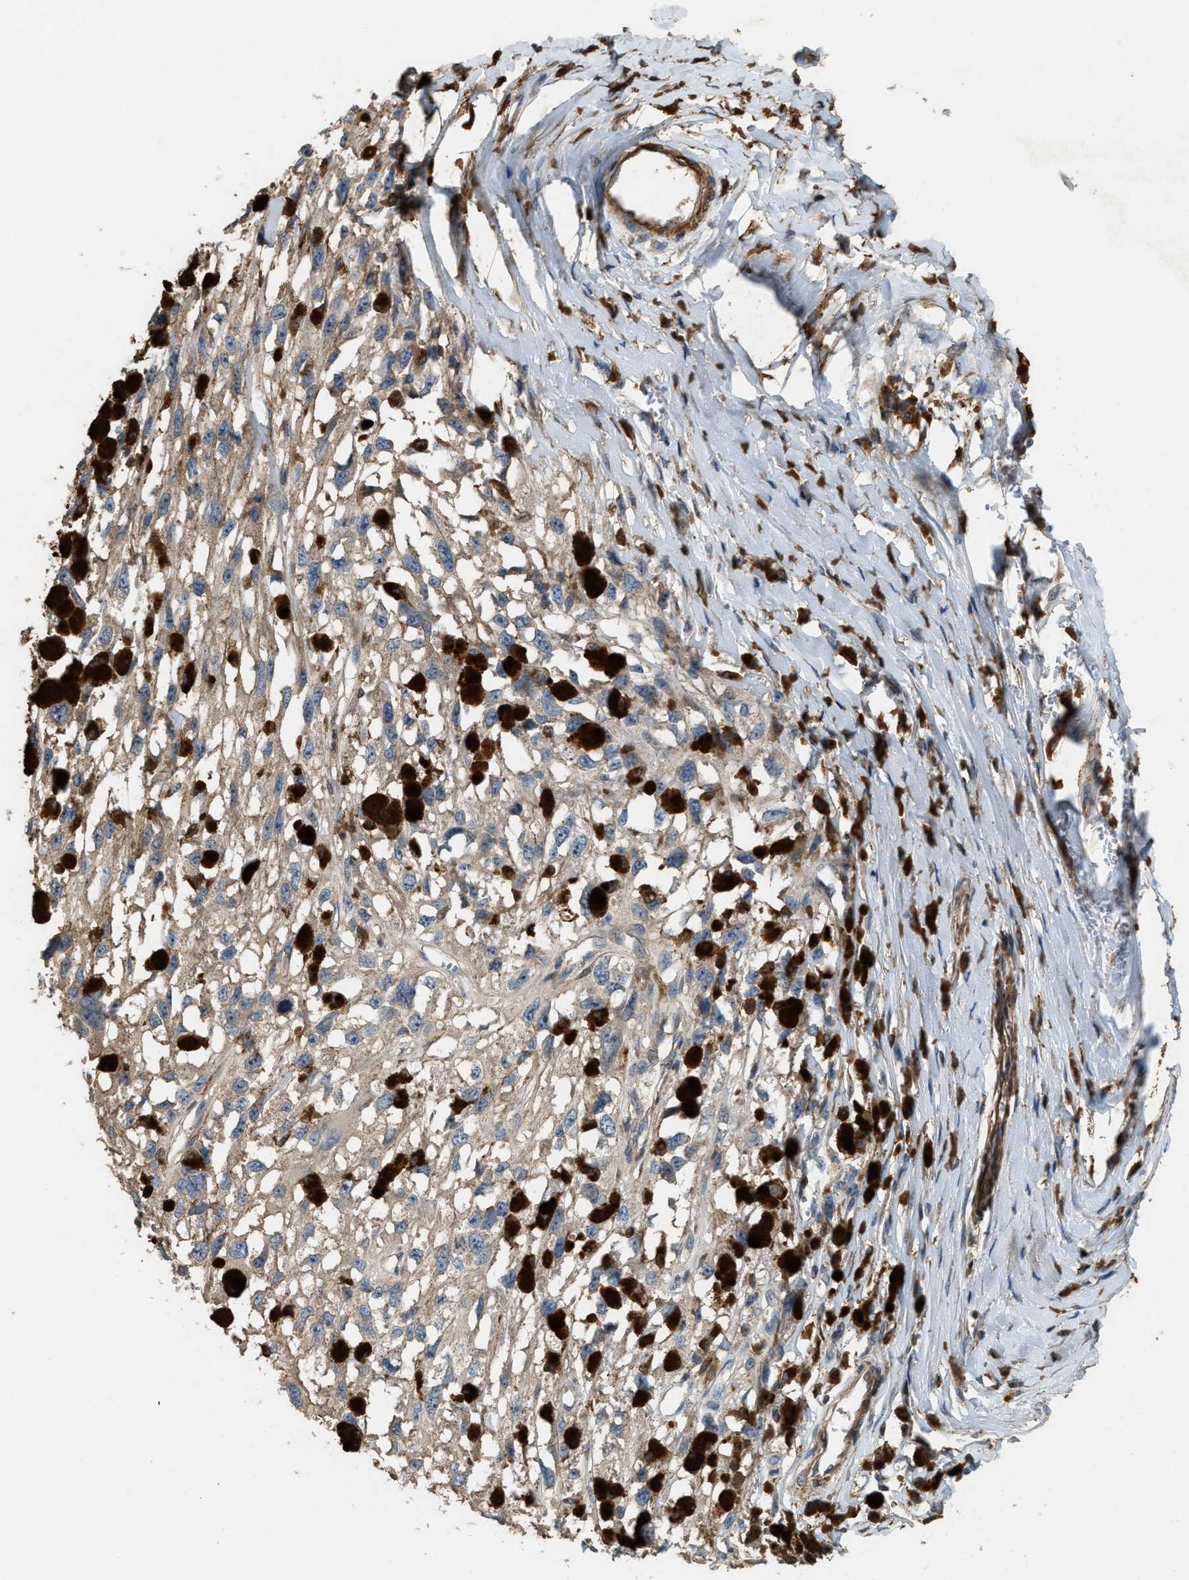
{"staining": {"intensity": "weak", "quantity": "<25%", "location": "cytoplasmic/membranous"}, "tissue": "melanoma", "cell_type": "Tumor cells", "image_type": "cancer", "snomed": [{"axis": "morphology", "description": "Malignant melanoma, Metastatic site"}, {"axis": "topography", "description": "Lymph node"}], "caption": "Immunohistochemical staining of malignant melanoma (metastatic site) shows no significant staining in tumor cells.", "gene": "SERPINB5", "patient": {"sex": "male", "age": 59}}